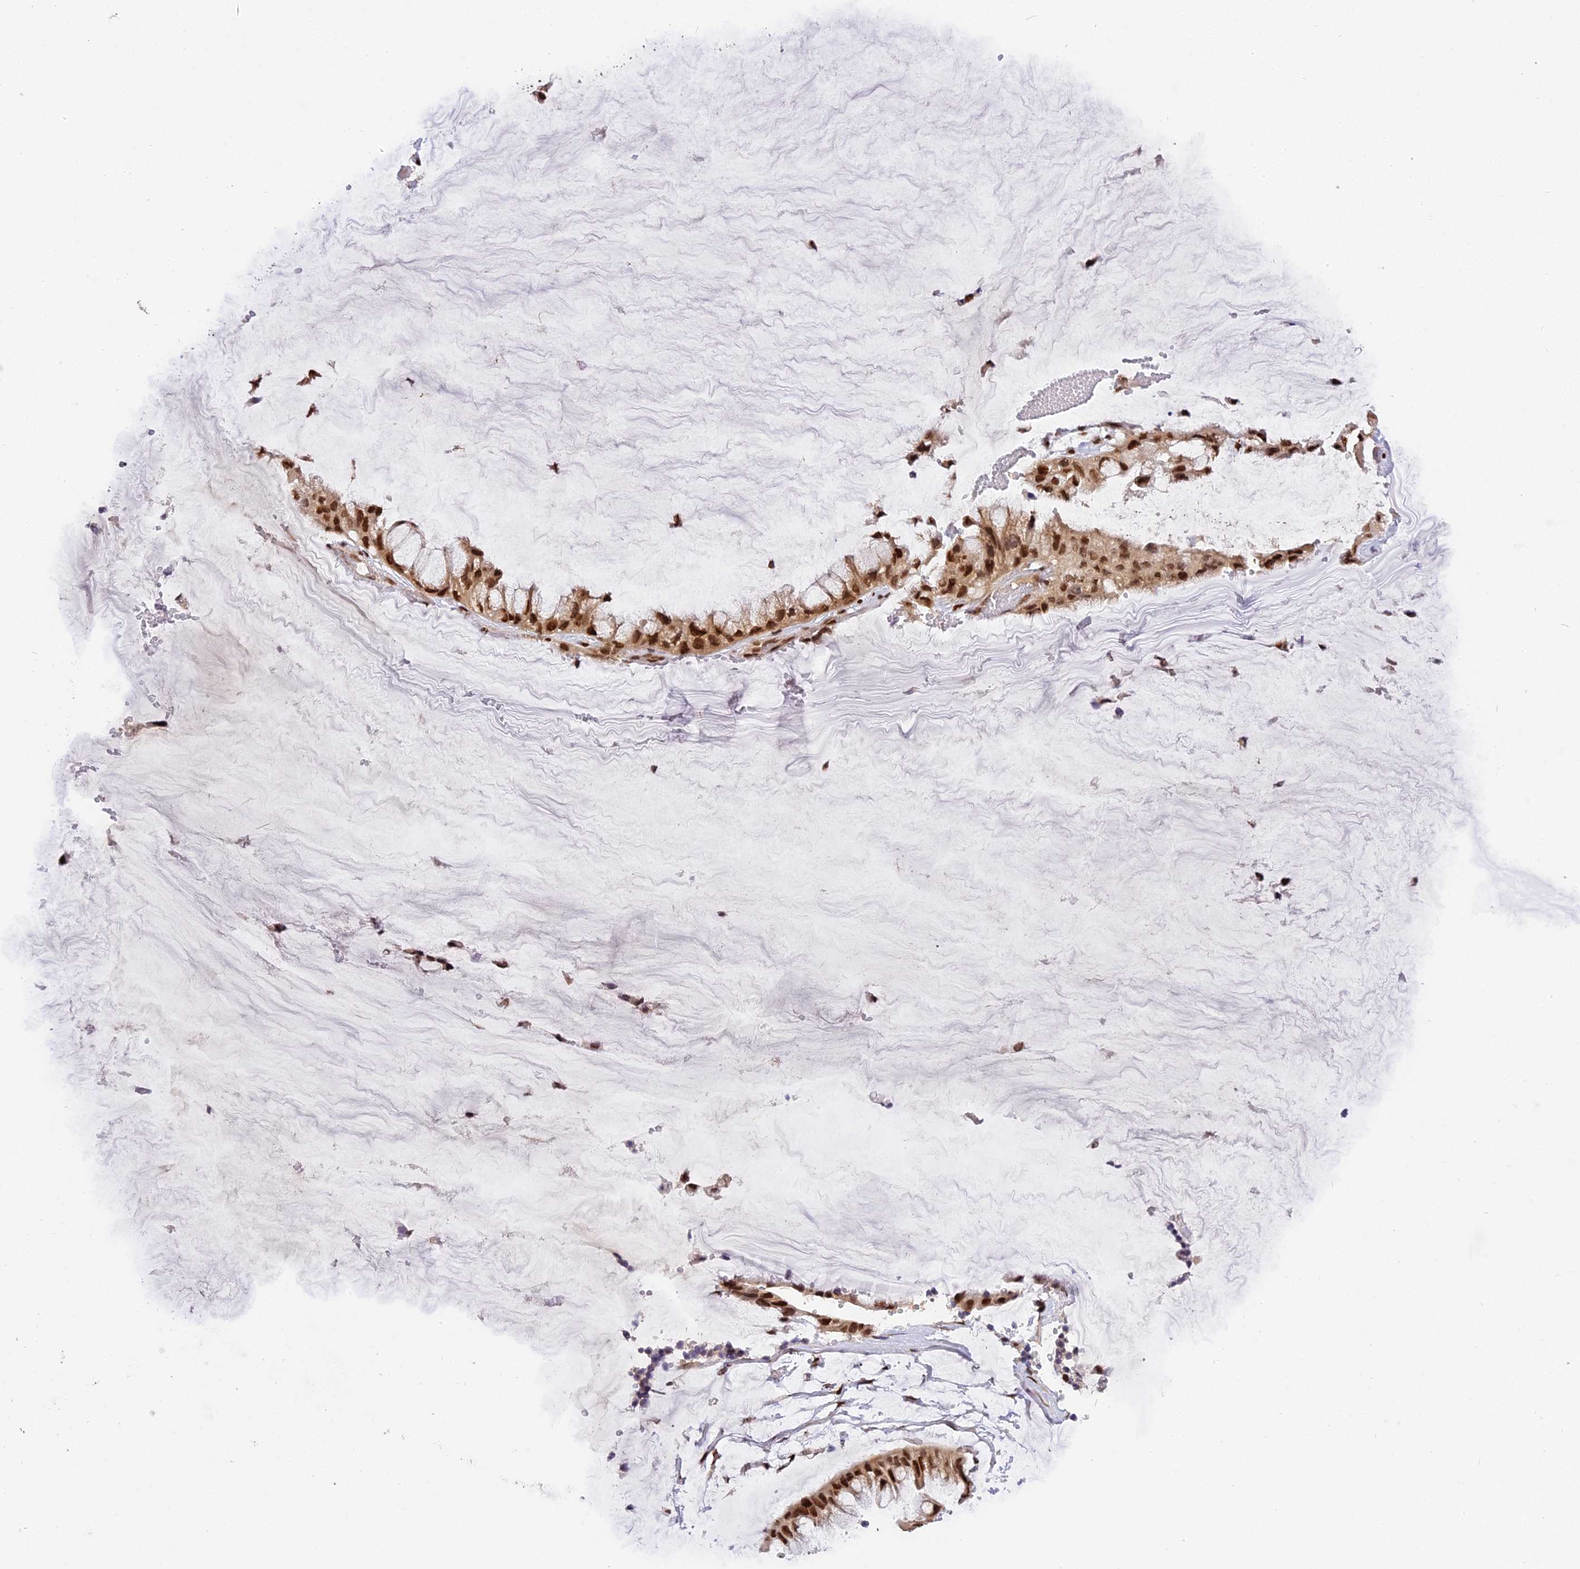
{"staining": {"intensity": "strong", "quantity": ">75%", "location": "nuclear"}, "tissue": "ovarian cancer", "cell_type": "Tumor cells", "image_type": "cancer", "snomed": [{"axis": "morphology", "description": "Cystadenocarcinoma, mucinous, NOS"}, {"axis": "topography", "description": "Ovary"}], "caption": "Immunohistochemistry of human mucinous cystadenocarcinoma (ovarian) exhibits high levels of strong nuclear expression in approximately >75% of tumor cells. The protein of interest is shown in brown color, while the nuclei are stained blue.", "gene": "RABGGTA", "patient": {"sex": "female", "age": 39}}